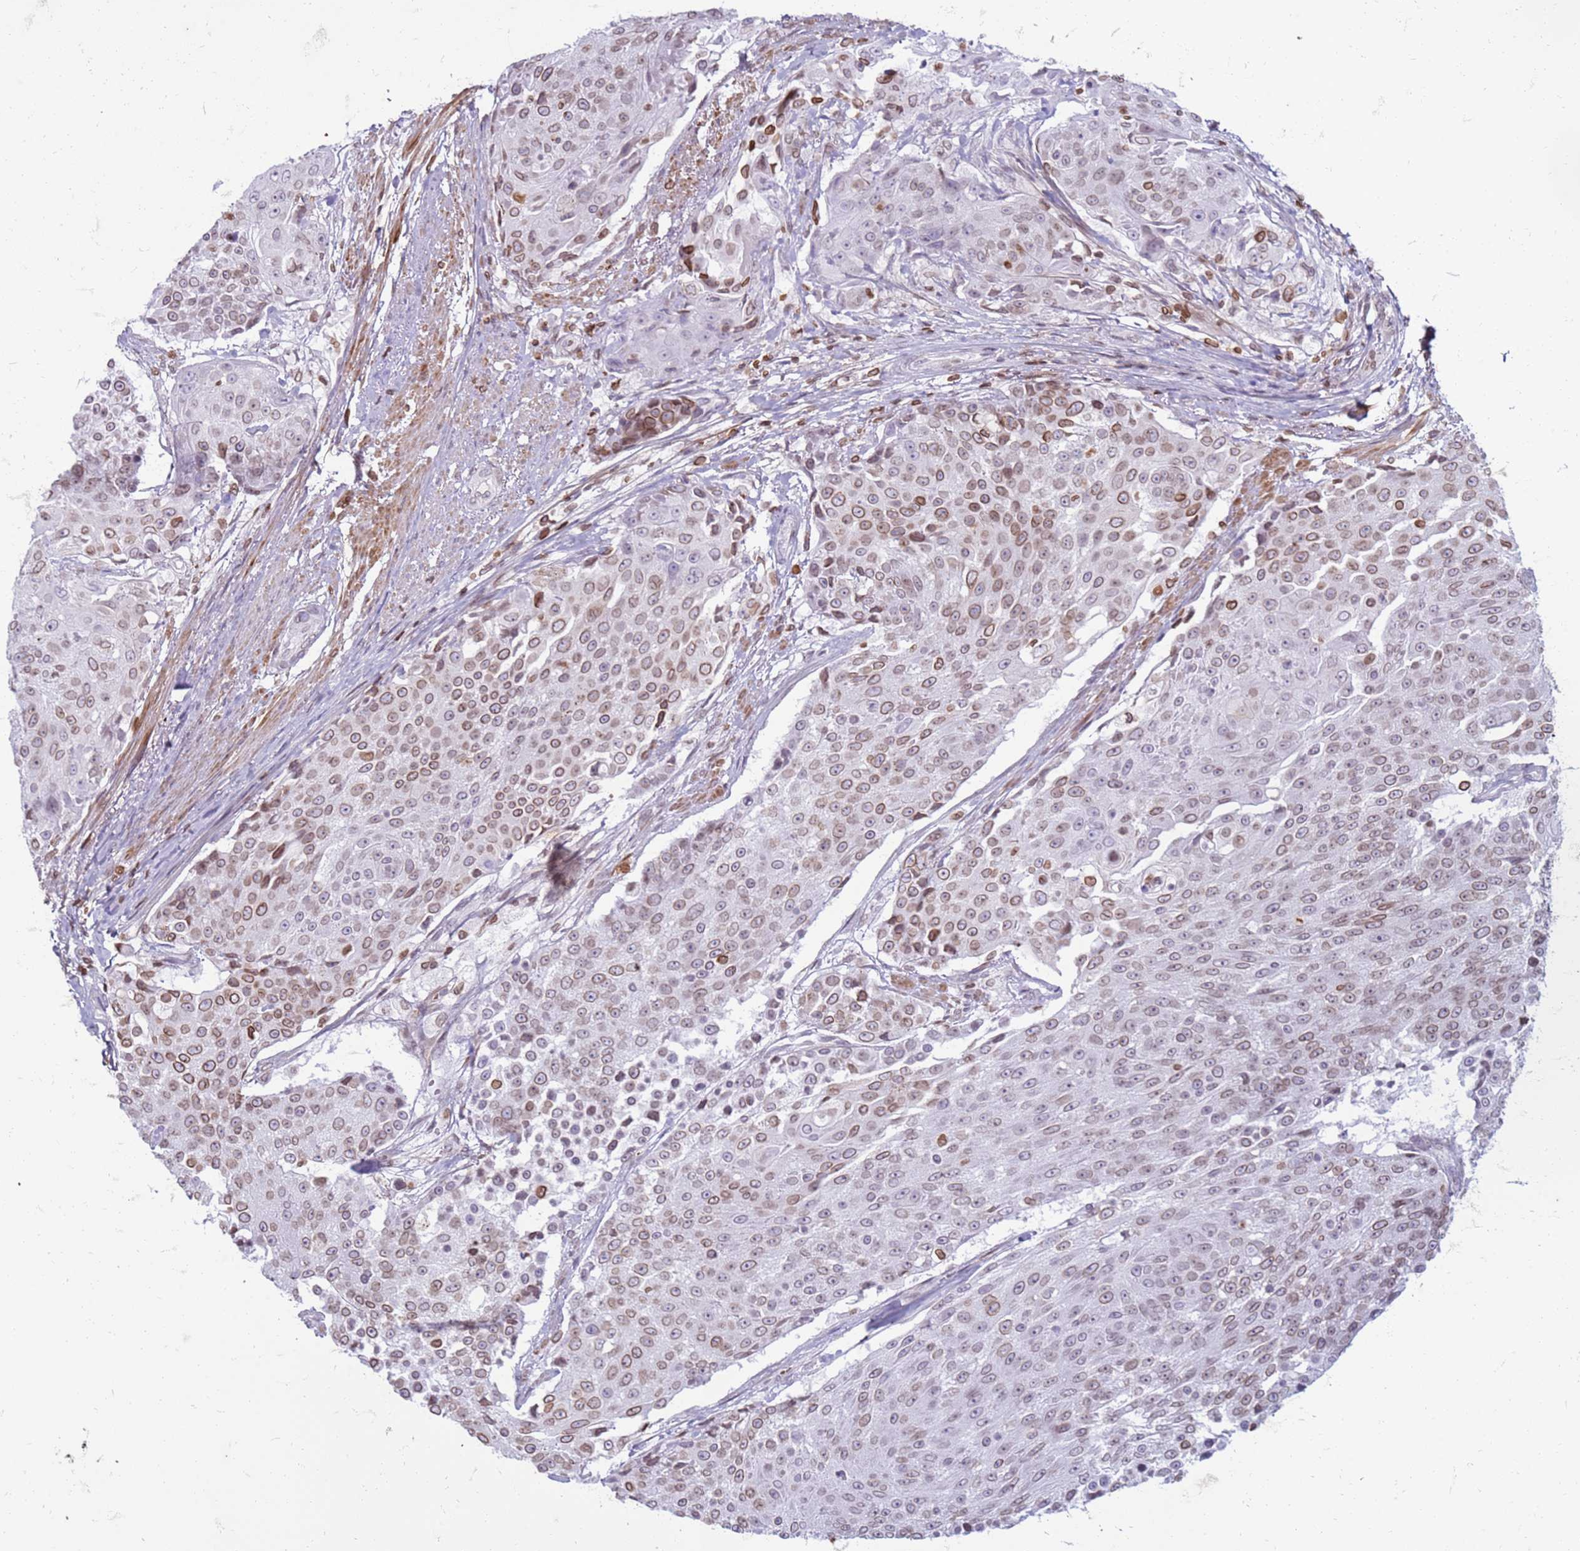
{"staining": {"intensity": "moderate", "quantity": ">75%", "location": "cytoplasmic/membranous,nuclear"}, "tissue": "urothelial cancer", "cell_type": "Tumor cells", "image_type": "cancer", "snomed": [{"axis": "morphology", "description": "Urothelial carcinoma, High grade"}, {"axis": "topography", "description": "Urinary bladder"}], "caption": "DAB immunohistochemical staining of human urothelial cancer exhibits moderate cytoplasmic/membranous and nuclear protein expression in about >75% of tumor cells. The staining was performed using DAB (3,3'-diaminobenzidine) to visualize the protein expression in brown, while the nuclei were stained in blue with hematoxylin (Magnification: 20x).", "gene": "METTL25B", "patient": {"sex": "female", "age": 63}}